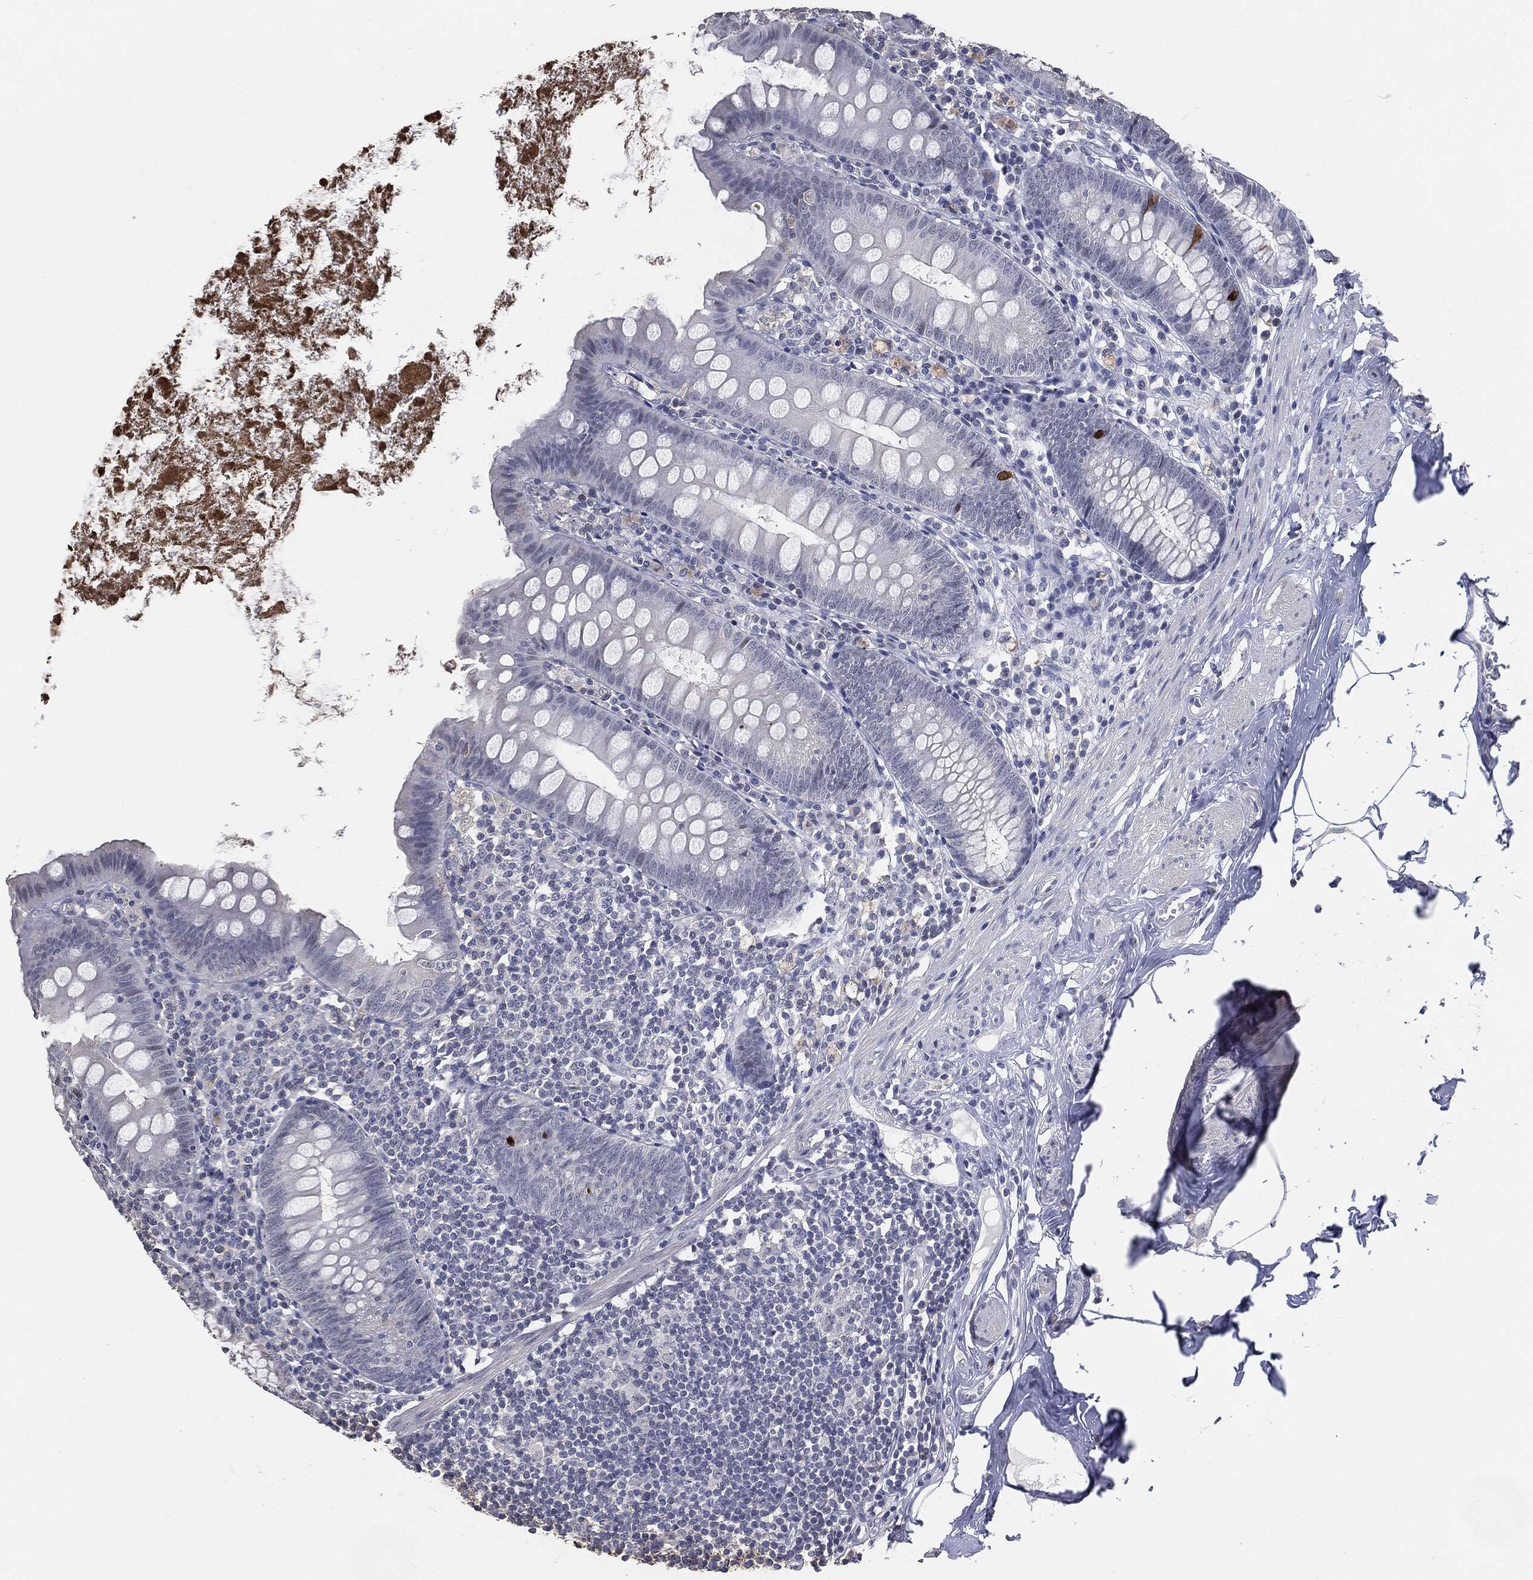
{"staining": {"intensity": "strong", "quantity": "<25%", "location": "cytoplasmic/membranous"}, "tissue": "appendix", "cell_type": "Glandular cells", "image_type": "normal", "snomed": [{"axis": "morphology", "description": "Normal tissue, NOS"}, {"axis": "topography", "description": "Appendix"}], "caption": "The immunohistochemical stain highlights strong cytoplasmic/membranous staining in glandular cells of normal appendix.", "gene": "SLC2A2", "patient": {"sex": "female", "age": 82}}